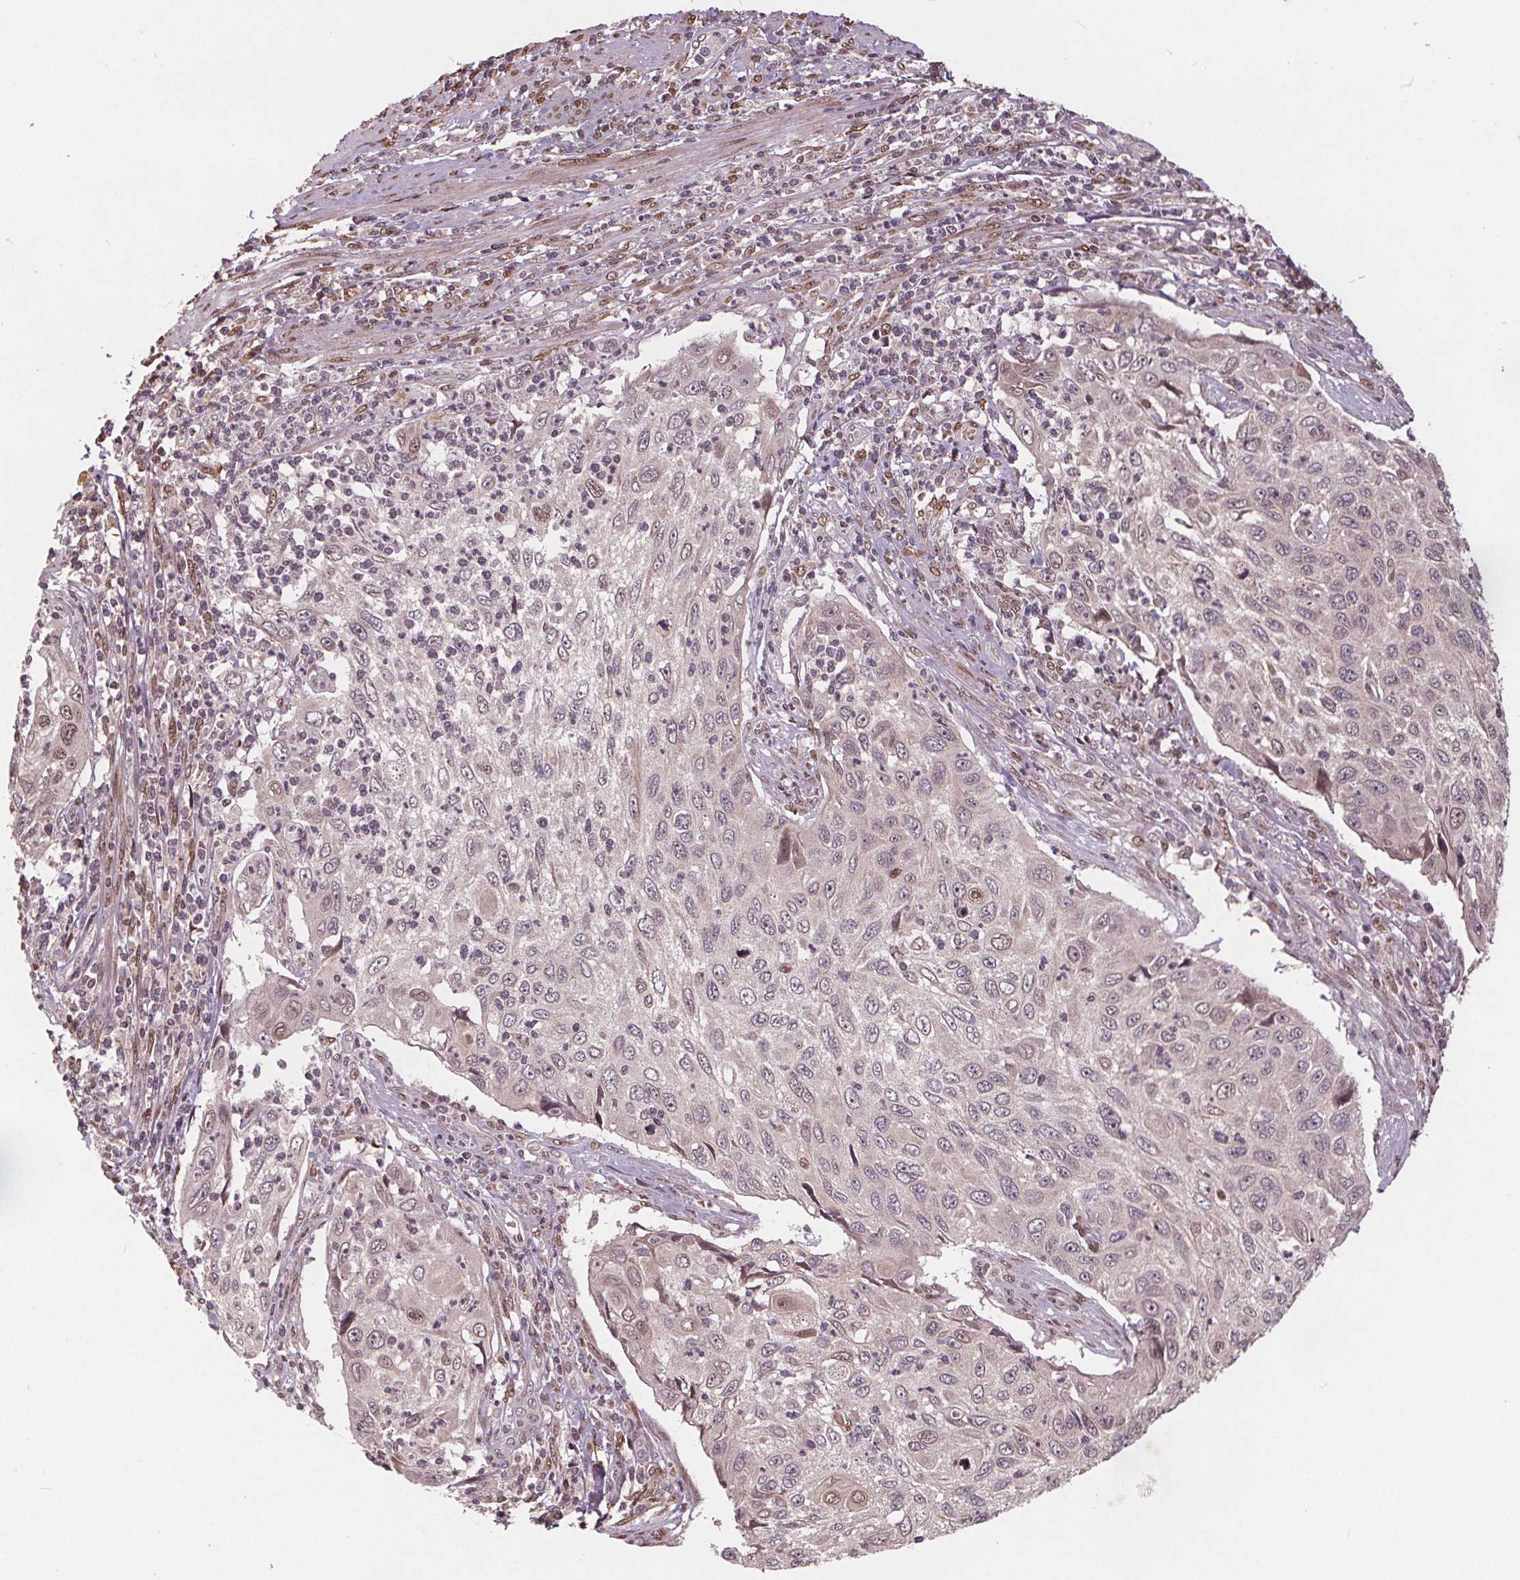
{"staining": {"intensity": "moderate", "quantity": "<25%", "location": "nuclear"}, "tissue": "cervical cancer", "cell_type": "Tumor cells", "image_type": "cancer", "snomed": [{"axis": "morphology", "description": "Squamous cell carcinoma, NOS"}, {"axis": "topography", "description": "Cervix"}], "caption": "Brown immunohistochemical staining in human cervical squamous cell carcinoma reveals moderate nuclear expression in approximately <25% of tumor cells. (Brightfield microscopy of DAB IHC at high magnification).", "gene": "HIF1AN", "patient": {"sex": "female", "age": 70}}